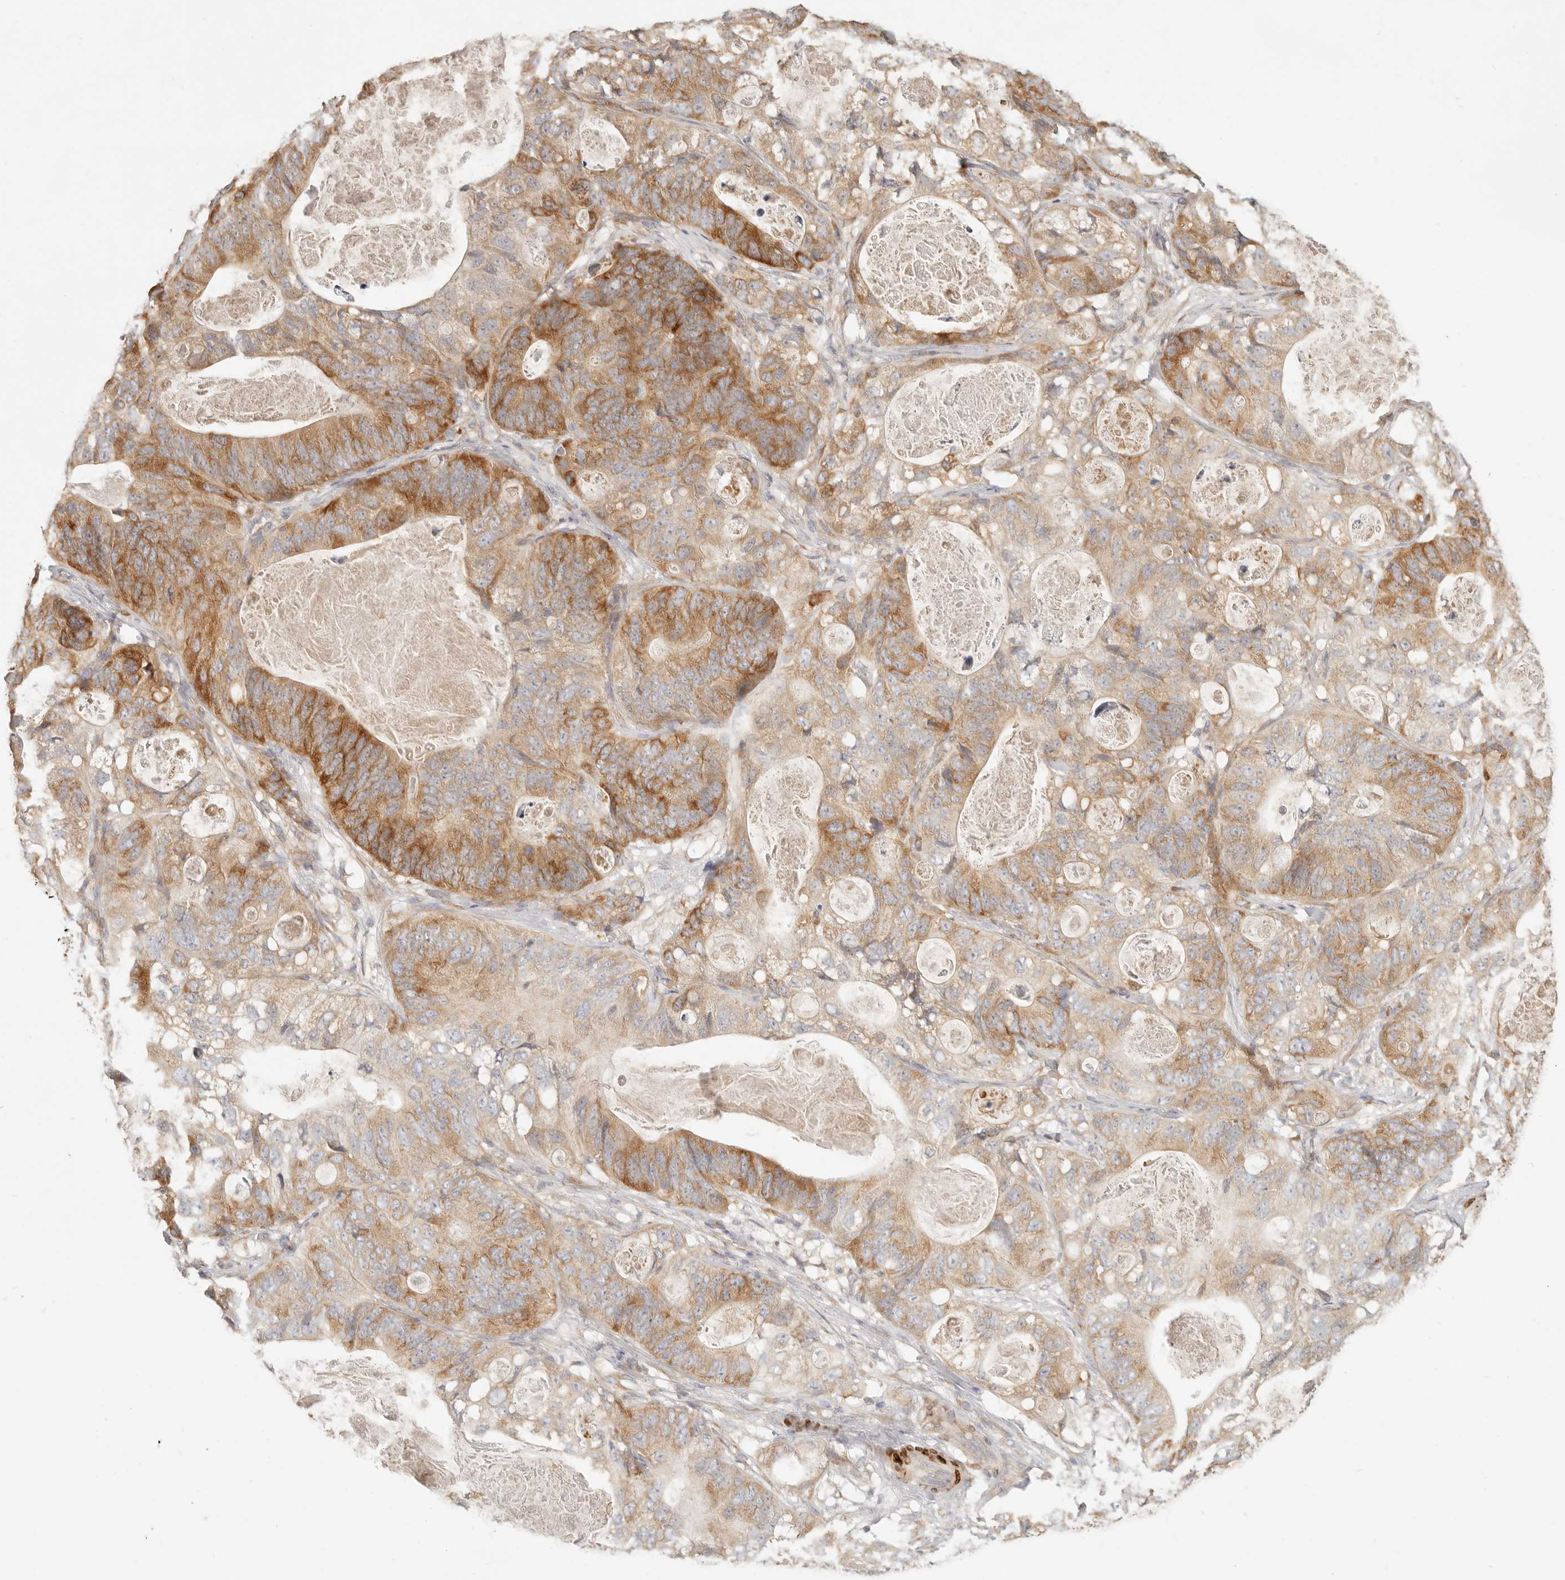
{"staining": {"intensity": "moderate", "quantity": ">75%", "location": "cytoplasmic/membranous"}, "tissue": "stomach cancer", "cell_type": "Tumor cells", "image_type": "cancer", "snomed": [{"axis": "morphology", "description": "Normal tissue, NOS"}, {"axis": "morphology", "description": "Adenocarcinoma, NOS"}, {"axis": "topography", "description": "Stomach"}], "caption": "Human stomach cancer (adenocarcinoma) stained with a protein marker reveals moderate staining in tumor cells.", "gene": "PABPC4", "patient": {"sex": "female", "age": 89}}